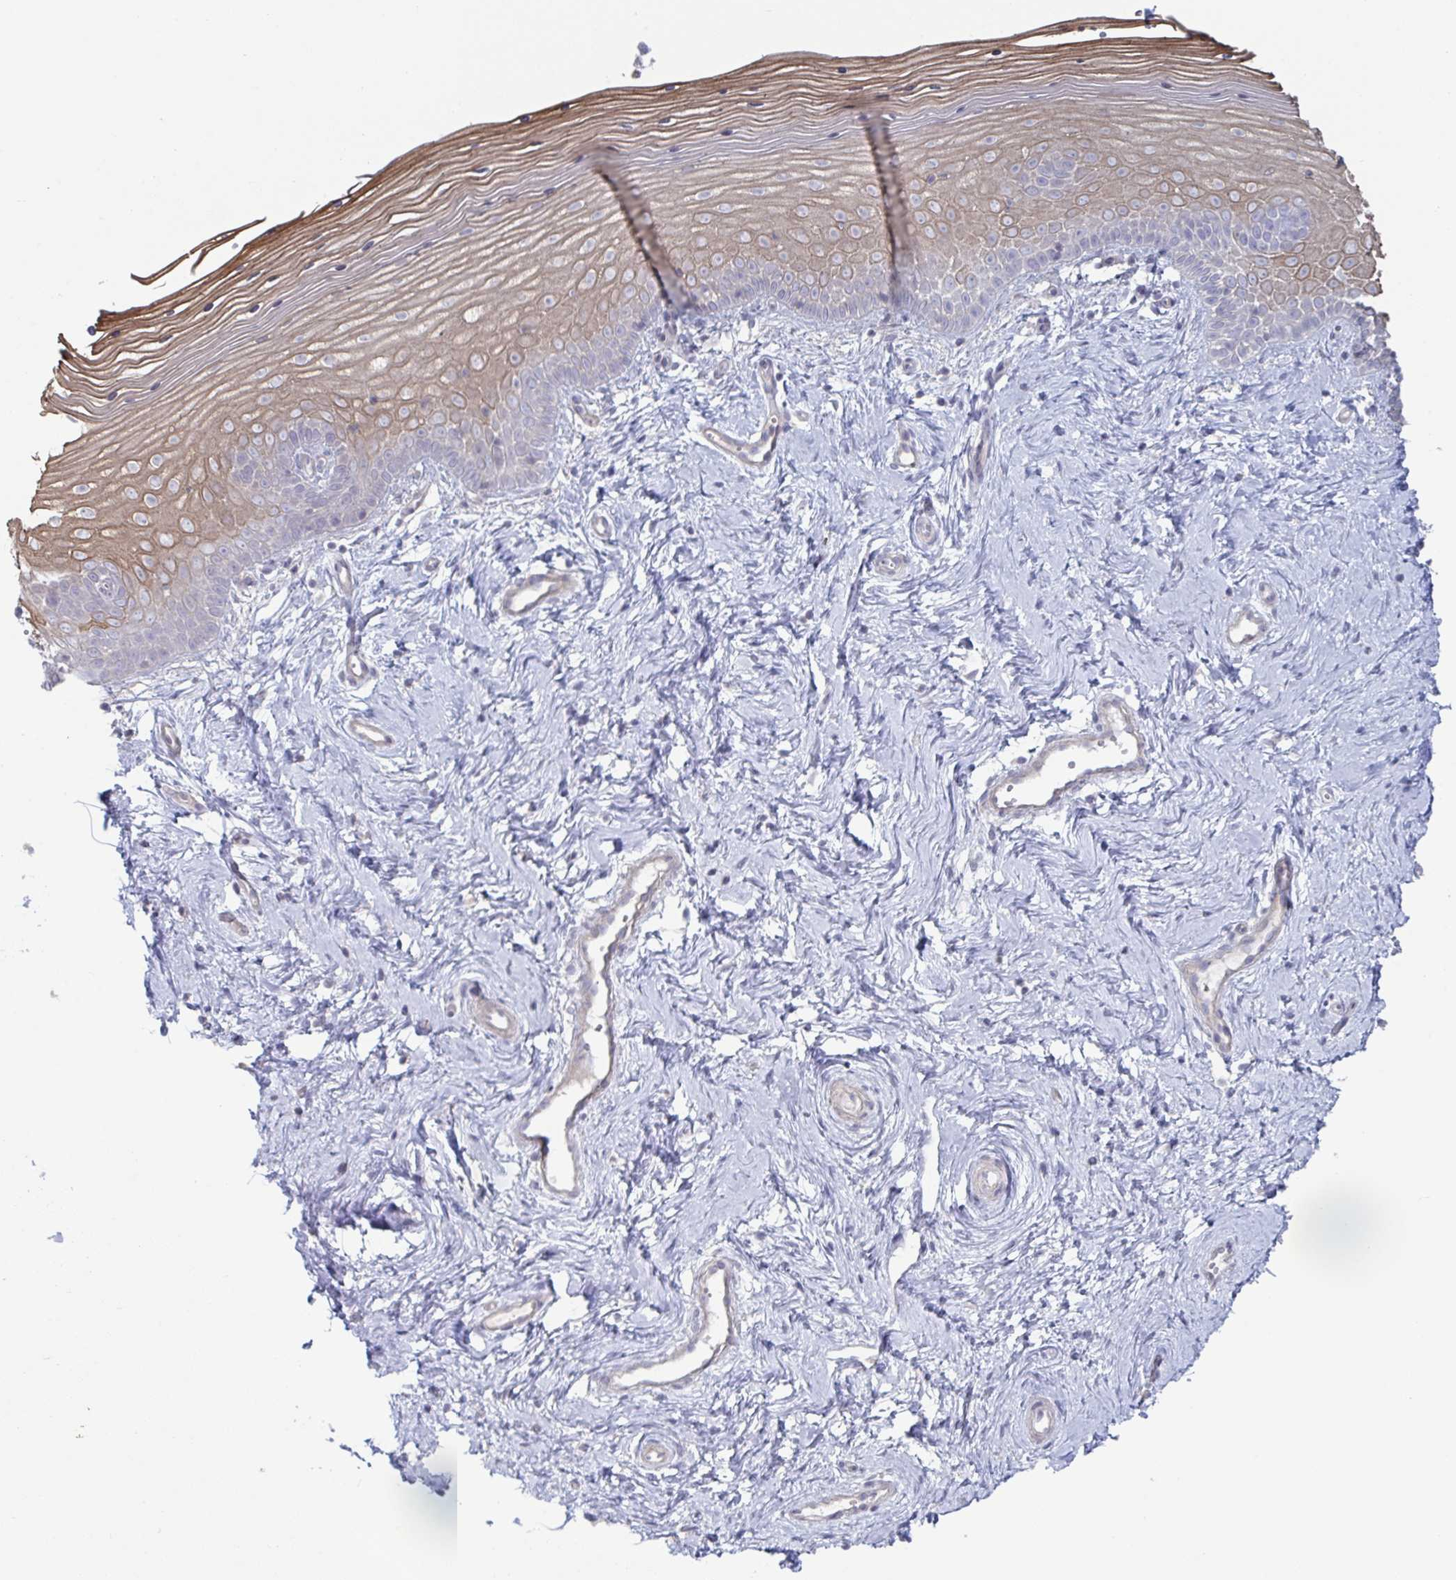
{"staining": {"intensity": "moderate", "quantity": "<25%", "location": "cytoplasmic/membranous"}, "tissue": "vagina", "cell_type": "Squamous epithelial cells", "image_type": "normal", "snomed": [{"axis": "morphology", "description": "Normal tissue, NOS"}, {"axis": "topography", "description": "Vagina"}], "caption": "Immunohistochemistry micrograph of benign vagina stained for a protein (brown), which shows low levels of moderate cytoplasmic/membranous positivity in about <25% of squamous epithelial cells.", "gene": "STK26", "patient": {"sex": "female", "age": 38}}